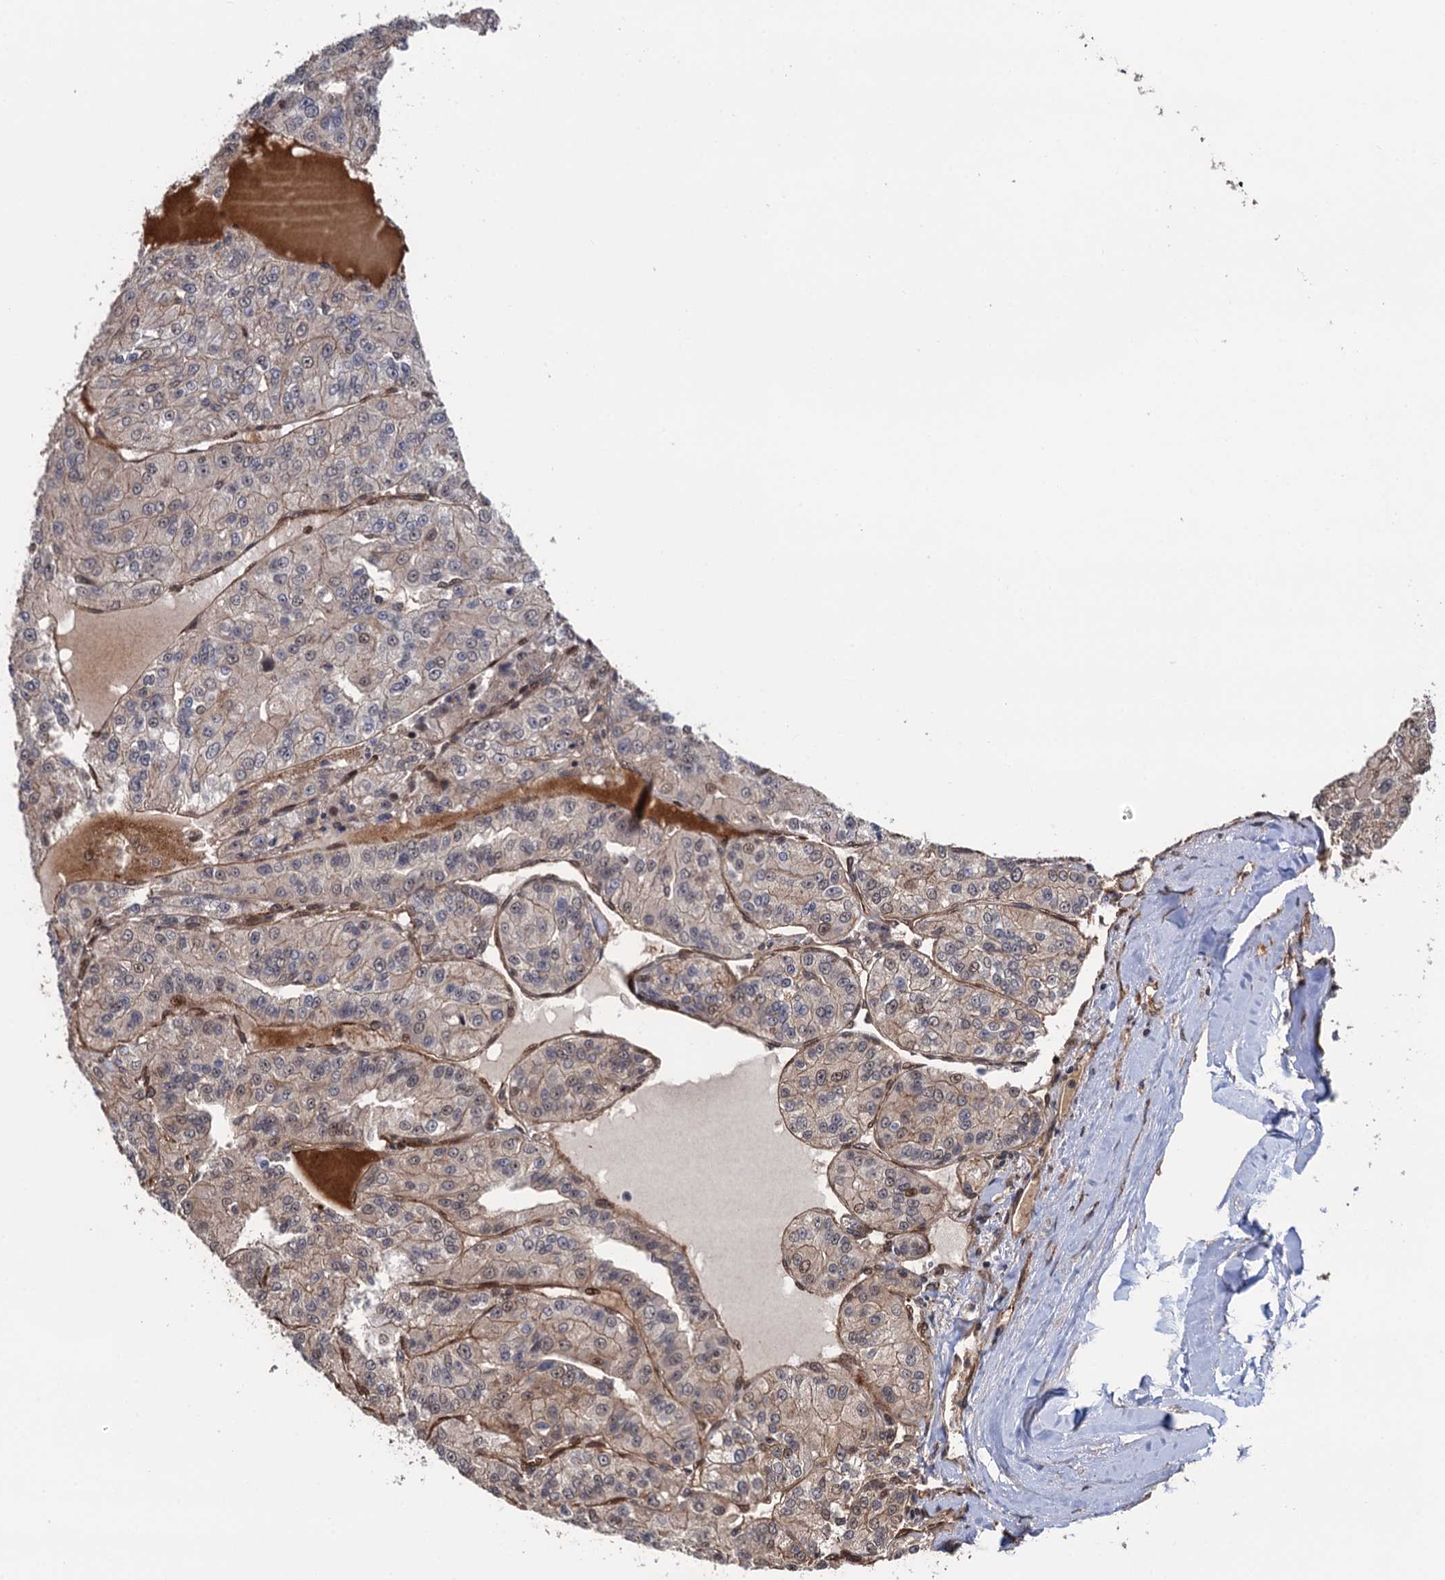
{"staining": {"intensity": "weak", "quantity": "<25%", "location": "cytoplasmic/membranous"}, "tissue": "renal cancer", "cell_type": "Tumor cells", "image_type": "cancer", "snomed": [{"axis": "morphology", "description": "Adenocarcinoma, NOS"}, {"axis": "topography", "description": "Kidney"}], "caption": "Renal cancer was stained to show a protein in brown. There is no significant expression in tumor cells. Brightfield microscopy of immunohistochemistry (IHC) stained with DAB (brown) and hematoxylin (blue), captured at high magnification.", "gene": "CDC23", "patient": {"sex": "female", "age": 63}}